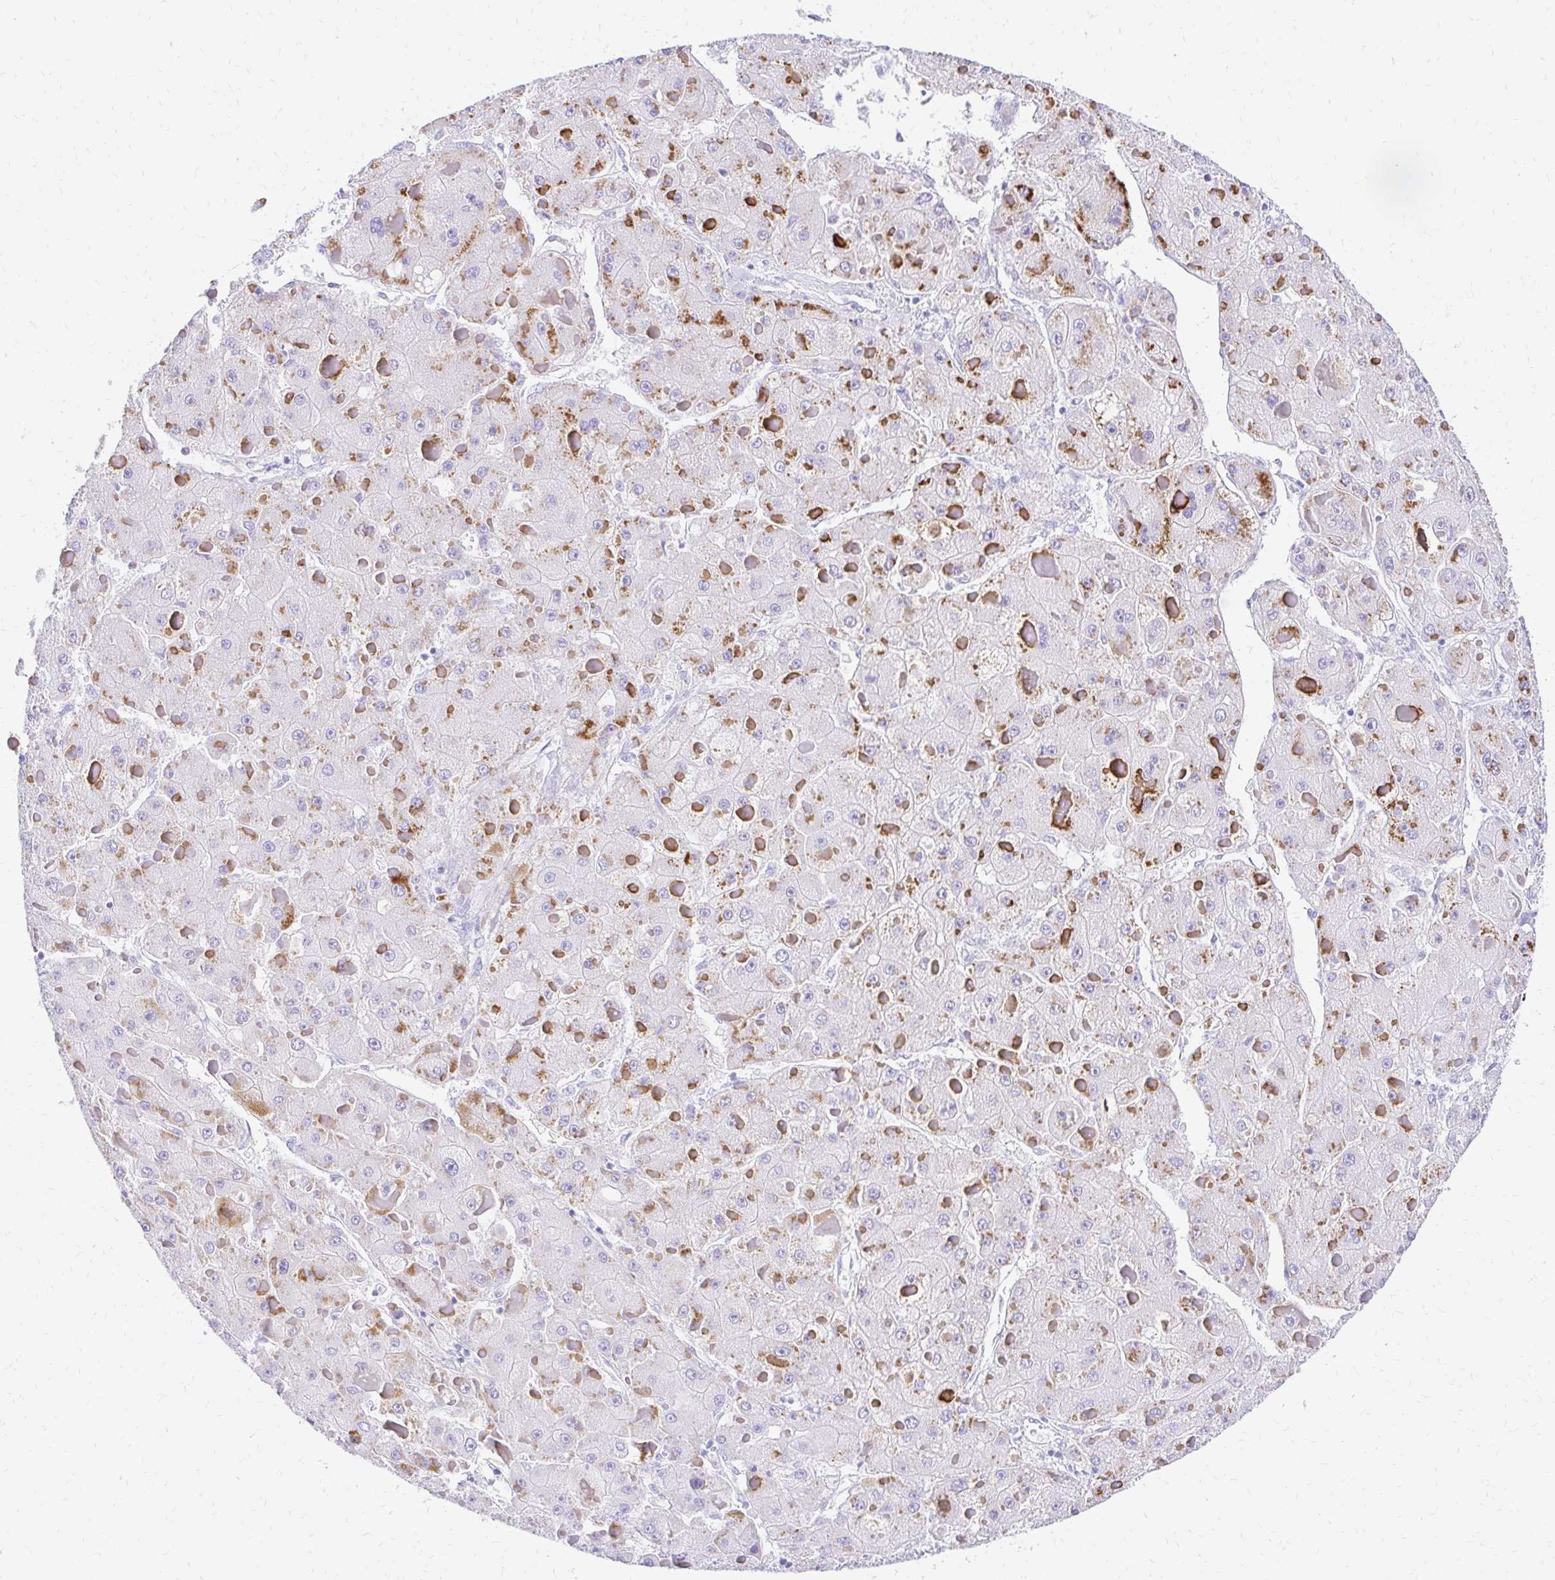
{"staining": {"intensity": "moderate", "quantity": "25%-75%", "location": "cytoplasmic/membranous"}, "tissue": "liver cancer", "cell_type": "Tumor cells", "image_type": "cancer", "snomed": [{"axis": "morphology", "description": "Carcinoma, Hepatocellular, NOS"}, {"axis": "topography", "description": "Liver"}], "caption": "Immunohistochemistry (IHC) (DAB (3,3'-diaminobenzidine)) staining of human liver cancer demonstrates moderate cytoplasmic/membranous protein expression in approximately 25%-75% of tumor cells.", "gene": "S100G", "patient": {"sex": "female", "age": 73}}